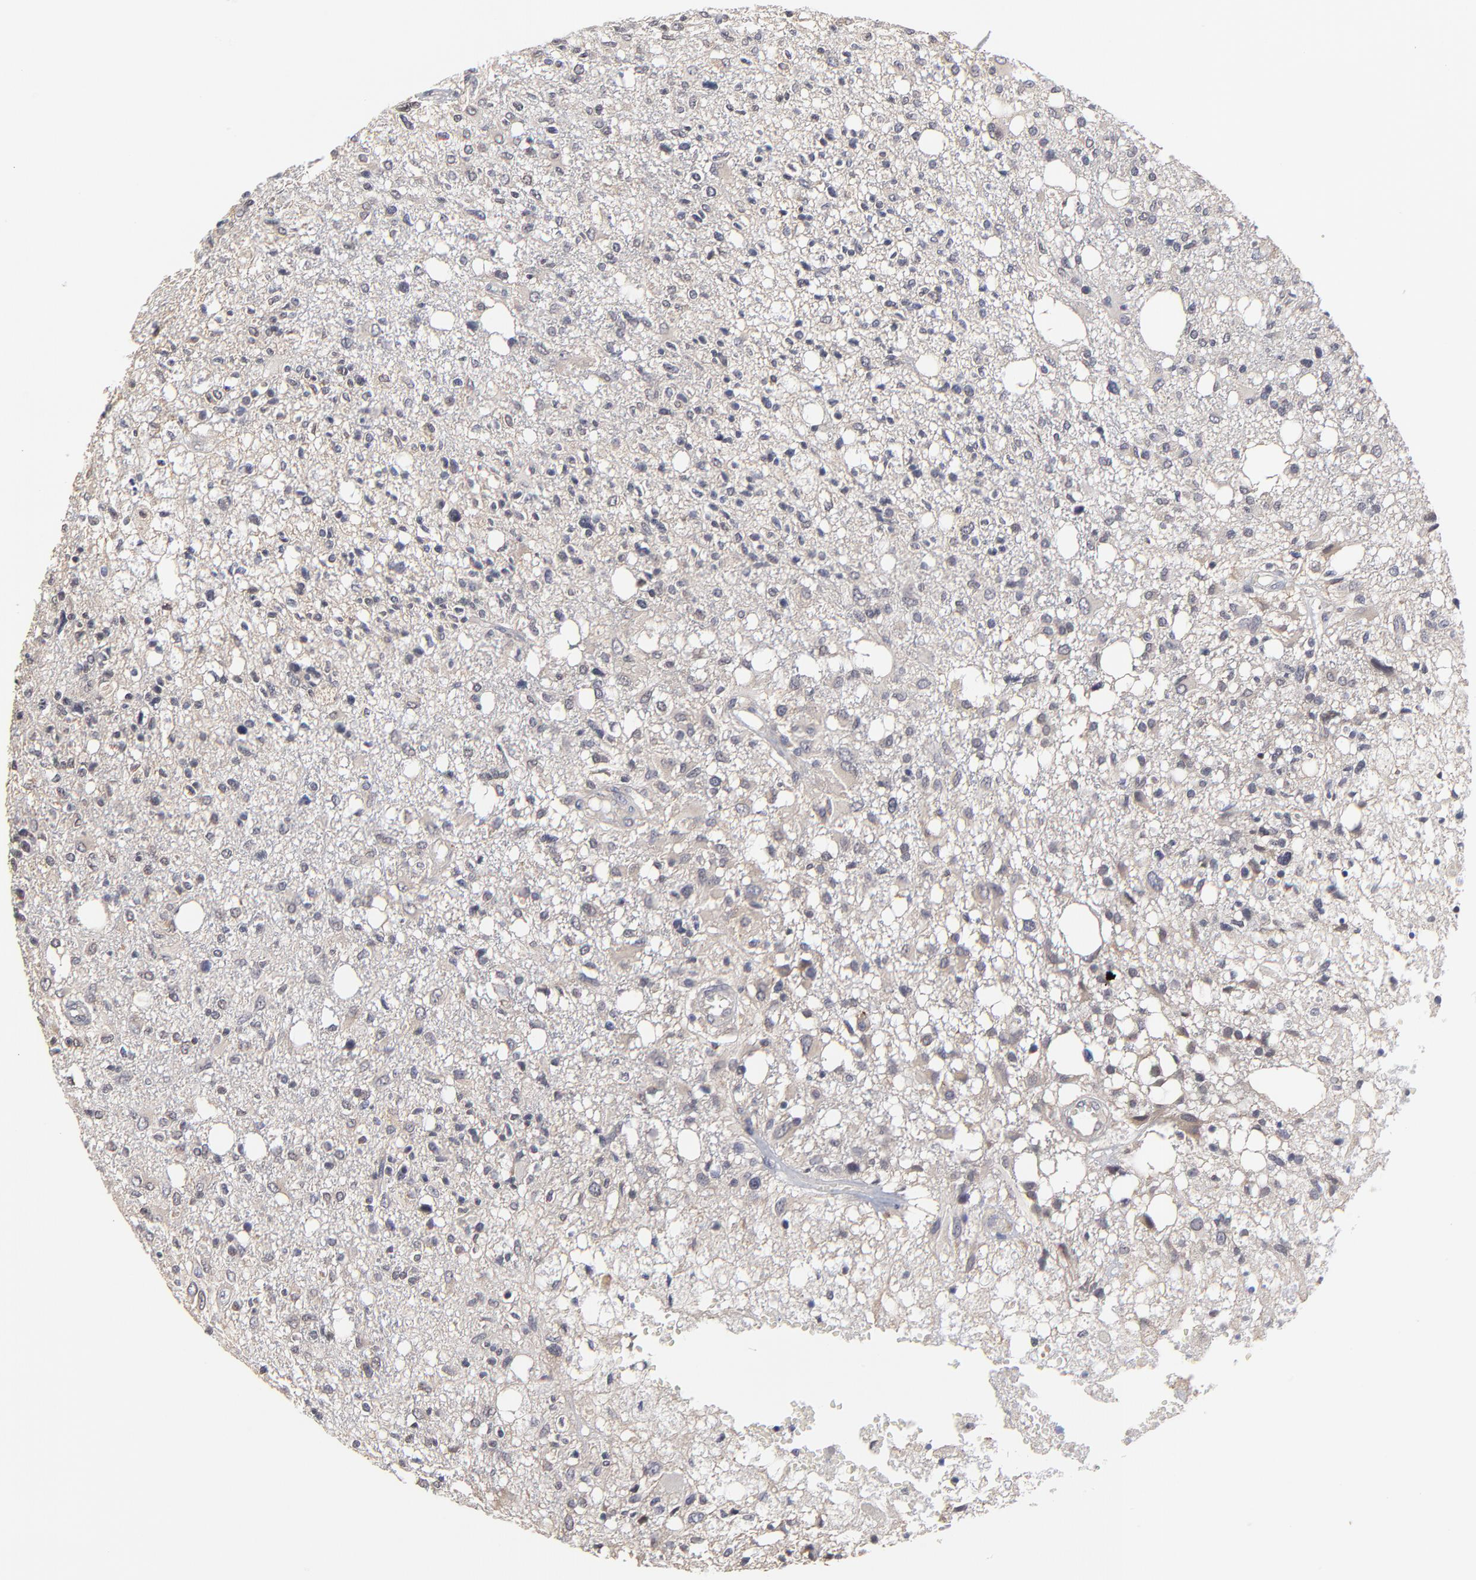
{"staining": {"intensity": "weak", "quantity": "<25%", "location": "cytoplasmic/membranous"}, "tissue": "glioma", "cell_type": "Tumor cells", "image_type": "cancer", "snomed": [{"axis": "morphology", "description": "Glioma, malignant, High grade"}, {"axis": "topography", "description": "Cerebral cortex"}], "caption": "This is a photomicrograph of immunohistochemistry (IHC) staining of glioma, which shows no expression in tumor cells.", "gene": "ZNF157", "patient": {"sex": "male", "age": 76}}